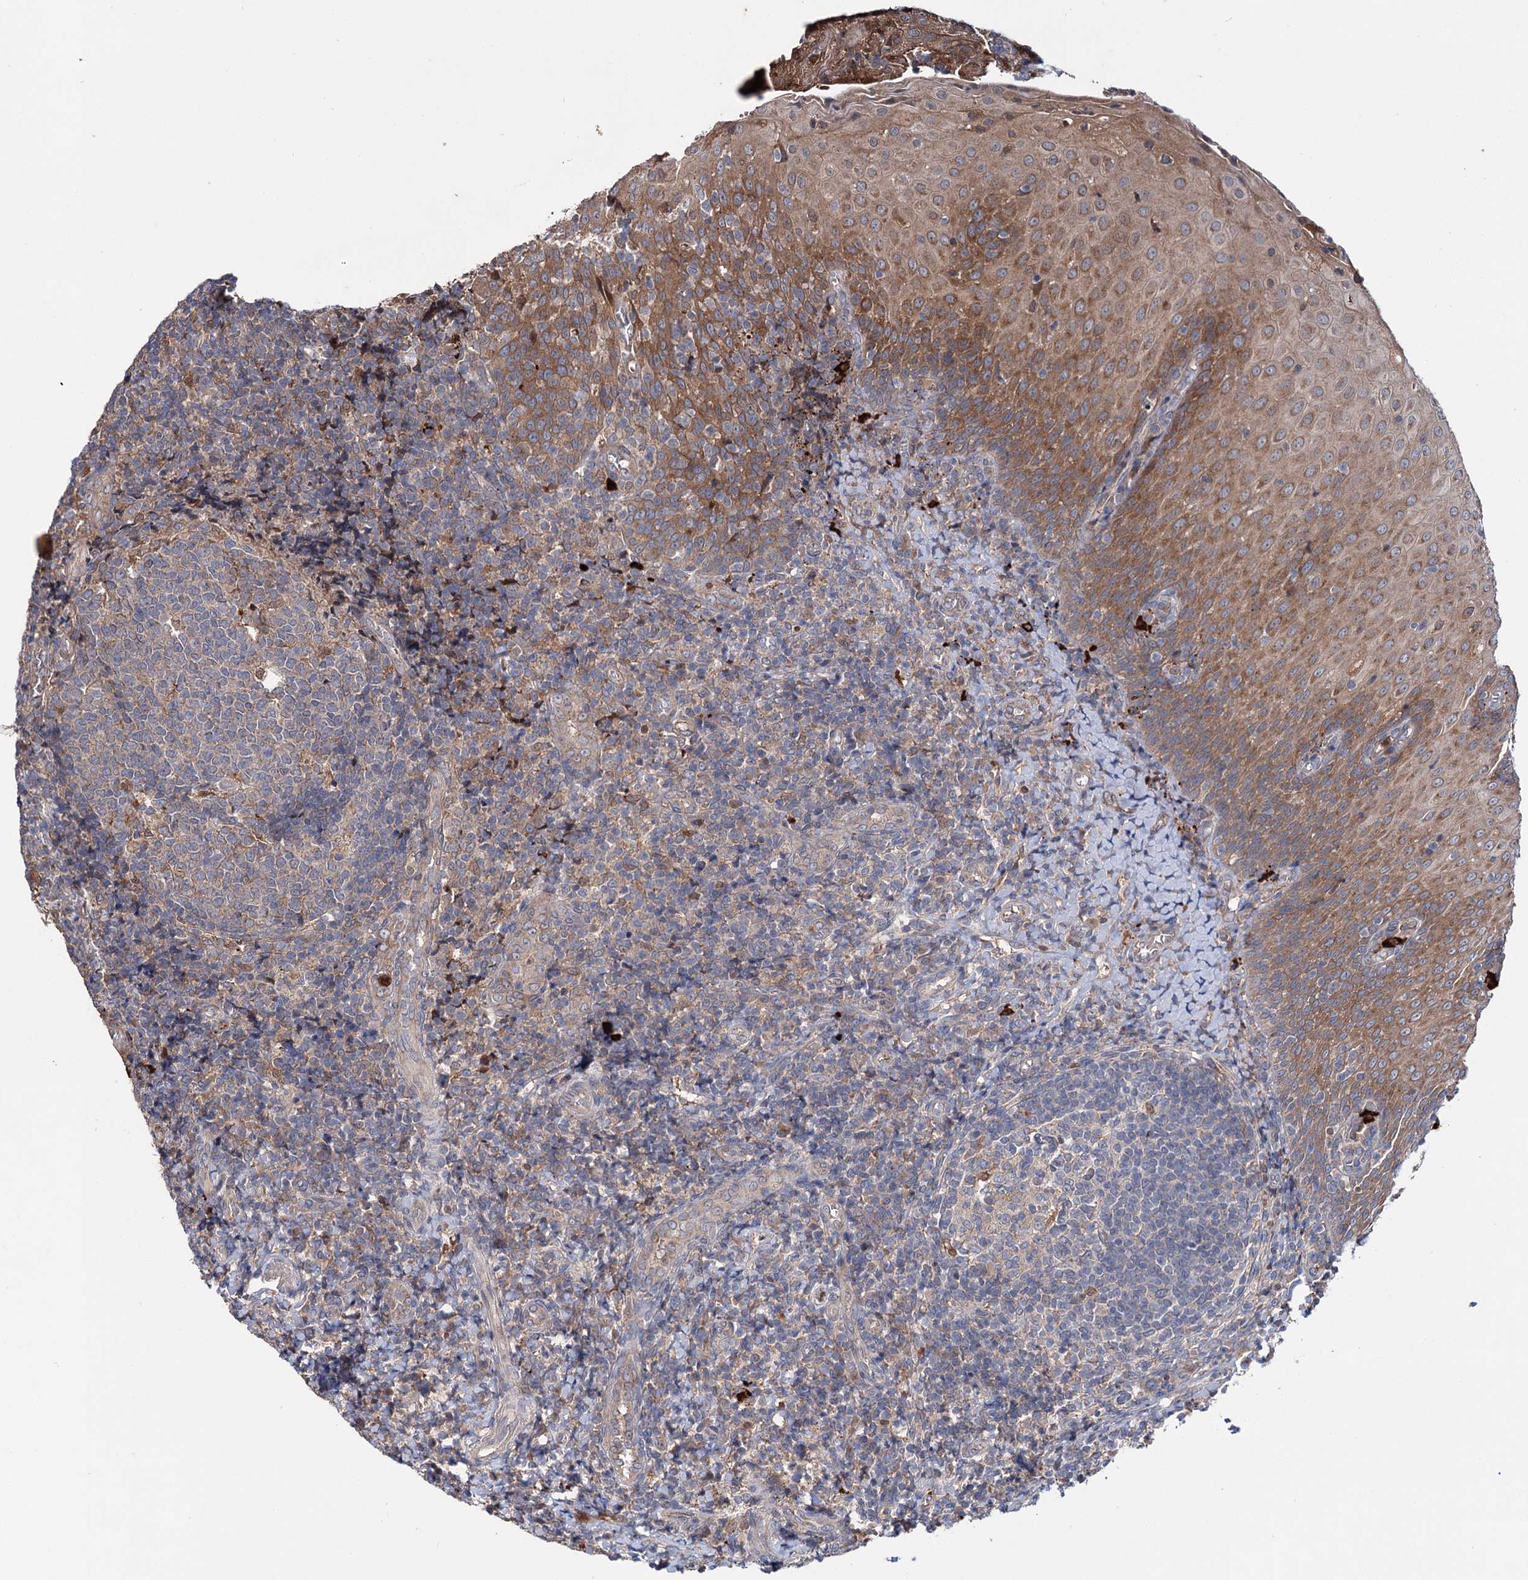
{"staining": {"intensity": "moderate", "quantity": "<25%", "location": "nuclear"}, "tissue": "tonsil", "cell_type": "Germinal center cells", "image_type": "normal", "snomed": [{"axis": "morphology", "description": "Normal tissue, NOS"}, {"axis": "topography", "description": "Tonsil"}], "caption": "High-magnification brightfield microscopy of unremarkable tonsil stained with DAB (3,3'-diaminobenzidine) (brown) and counterstained with hematoxylin (blue). germinal center cells exhibit moderate nuclear positivity is appreciated in approximately<25% of cells.", "gene": "PTPN3", "patient": {"sex": "female", "age": 19}}